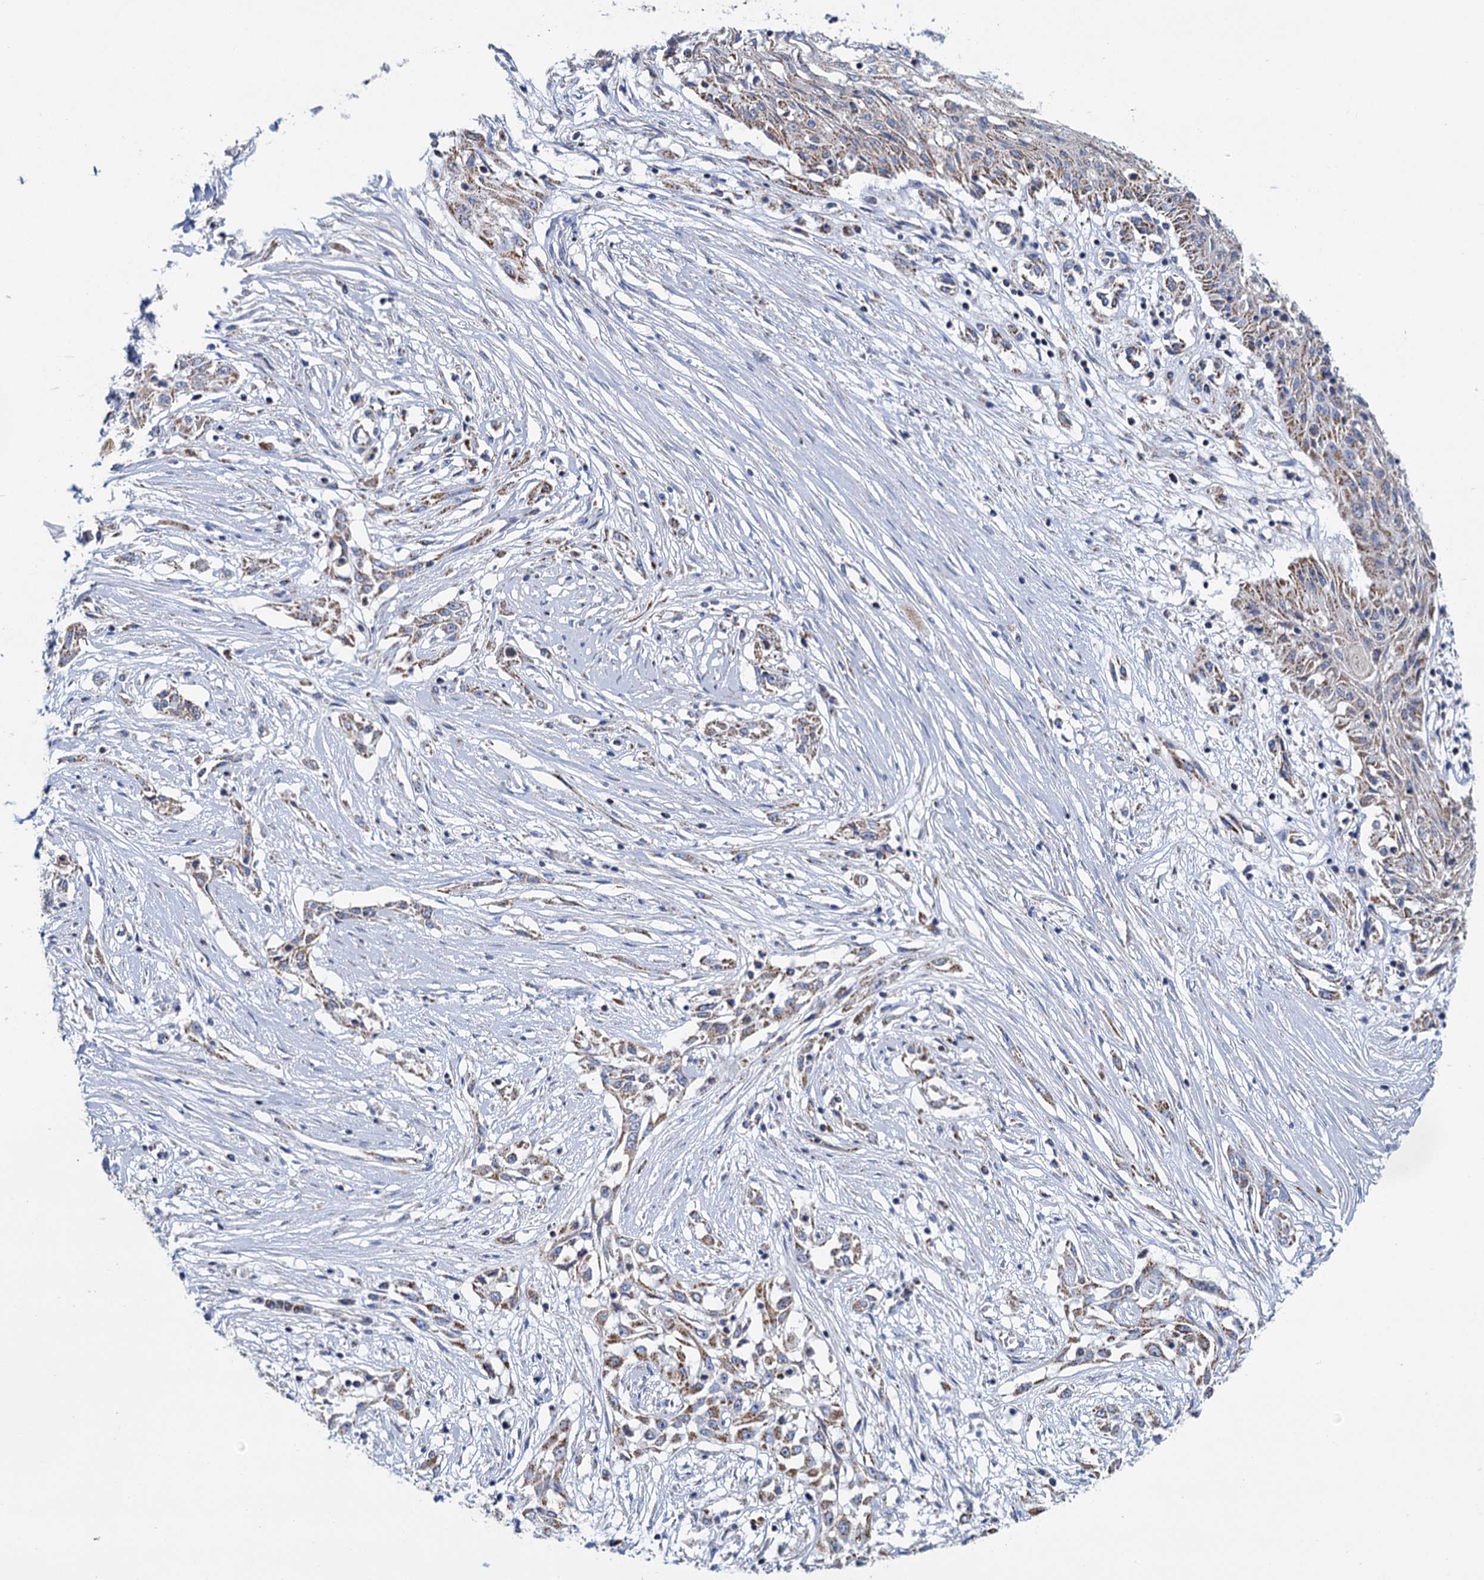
{"staining": {"intensity": "moderate", "quantity": ">75%", "location": "cytoplasmic/membranous"}, "tissue": "skin cancer", "cell_type": "Tumor cells", "image_type": "cancer", "snomed": [{"axis": "morphology", "description": "Squamous cell carcinoma, NOS"}, {"axis": "morphology", "description": "Squamous cell carcinoma, metastatic, NOS"}, {"axis": "topography", "description": "Skin"}, {"axis": "topography", "description": "Lymph node"}], "caption": "DAB (3,3'-diaminobenzidine) immunohistochemical staining of skin cancer shows moderate cytoplasmic/membranous protein positivity in about >75% of tumor cells. The protein is stained brown, and the nuclei are stained in blue (DAB IHC with brightfield microscopy, high magnification).", "gene": "CCP110", "patient": {"sex": "male", "age": 75}}